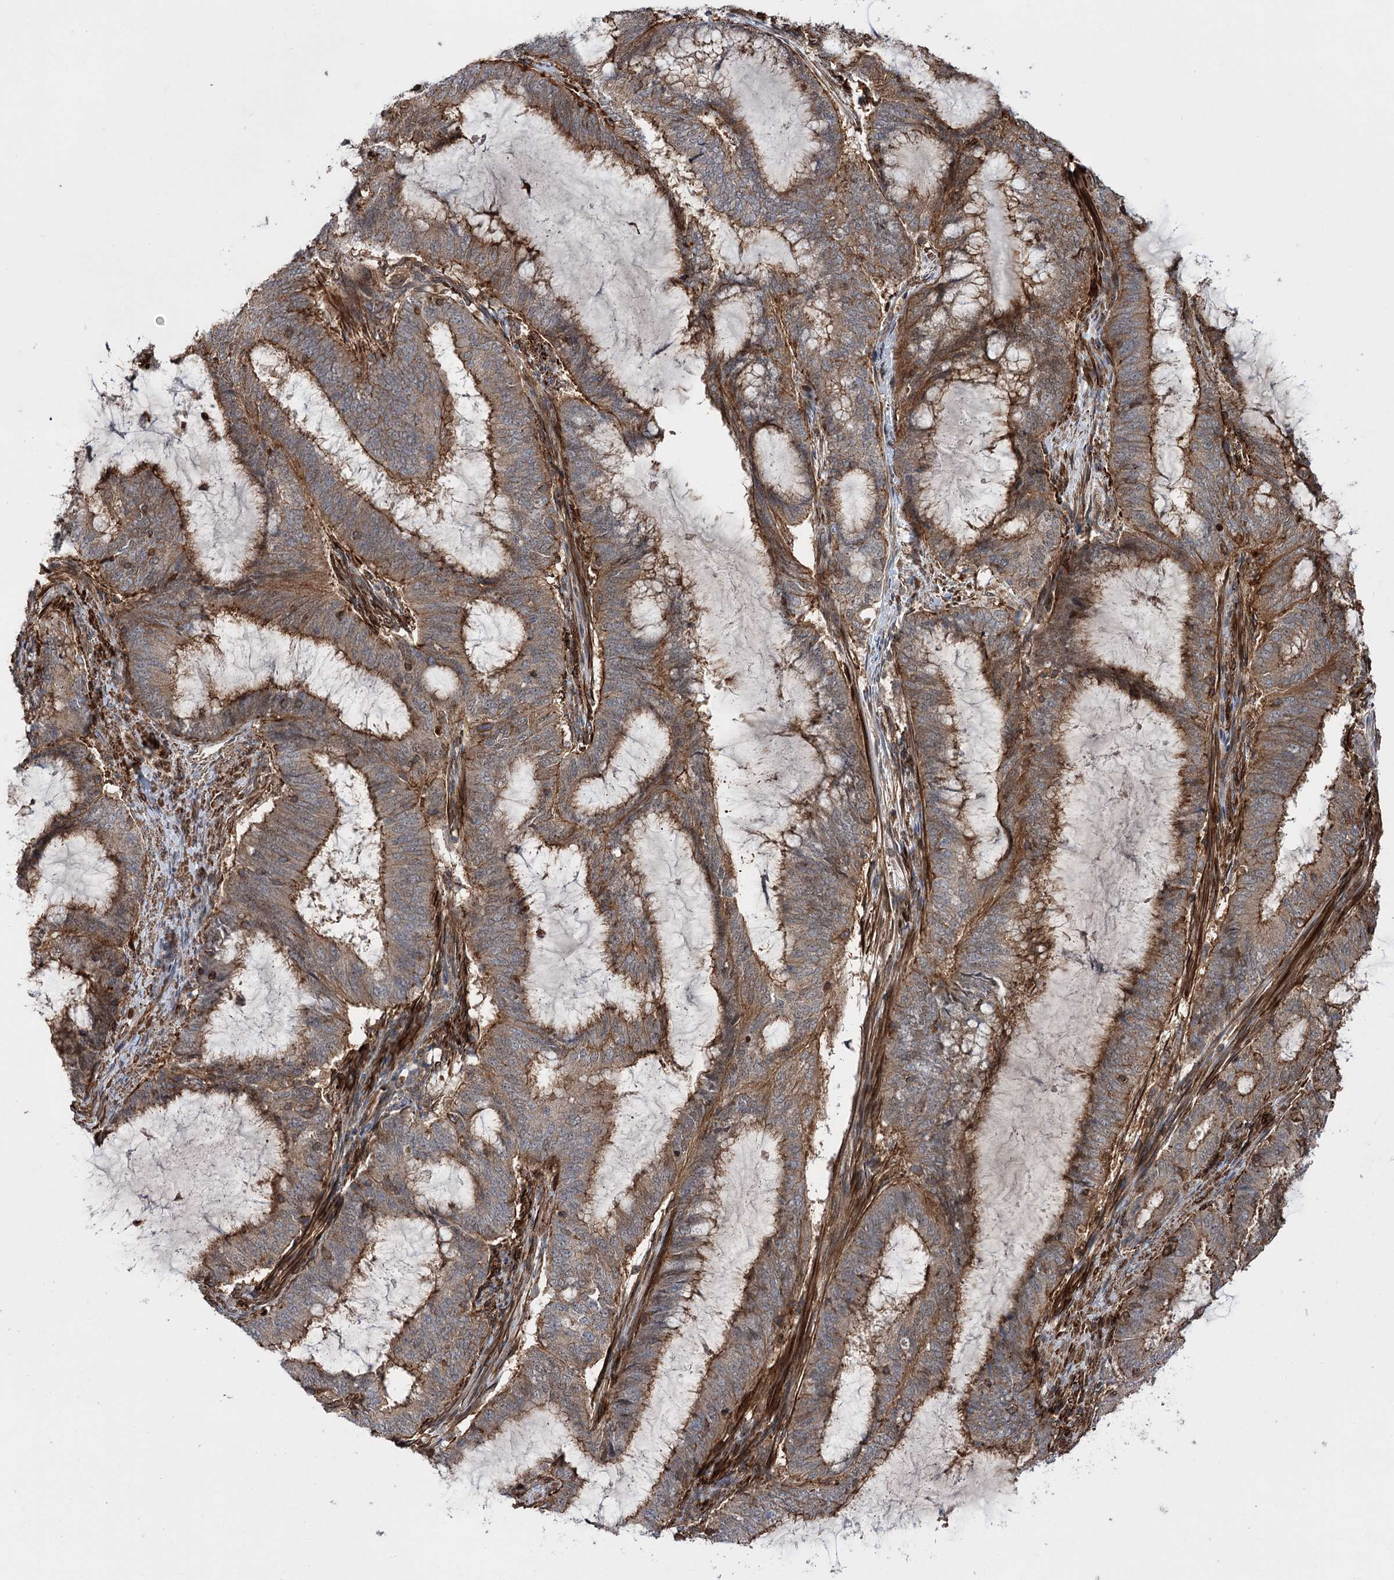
{"staining": {"intensity": "moderate", "quantity": ">75%", "location": "cytoplasmic/membranous"}, "tissue": "endometrial cancer", "cell_type": "Tumor cells", "image_type": "cancer", "snomed": [{"axis": "morphology", "description": "Adenocarcinoma, NOS"}, {"axis": "topography", "description": "Endometrium"}], "caption": "IHC (DAB) staining of endometrial adenocarcinoma shows moderate cytoplasmic/membranous protein staining in approximately >75% of tumor cells. Nuclei are stained in blue.", "gene": "DPP3", "patient": {"sex": "female", "age": 51}}